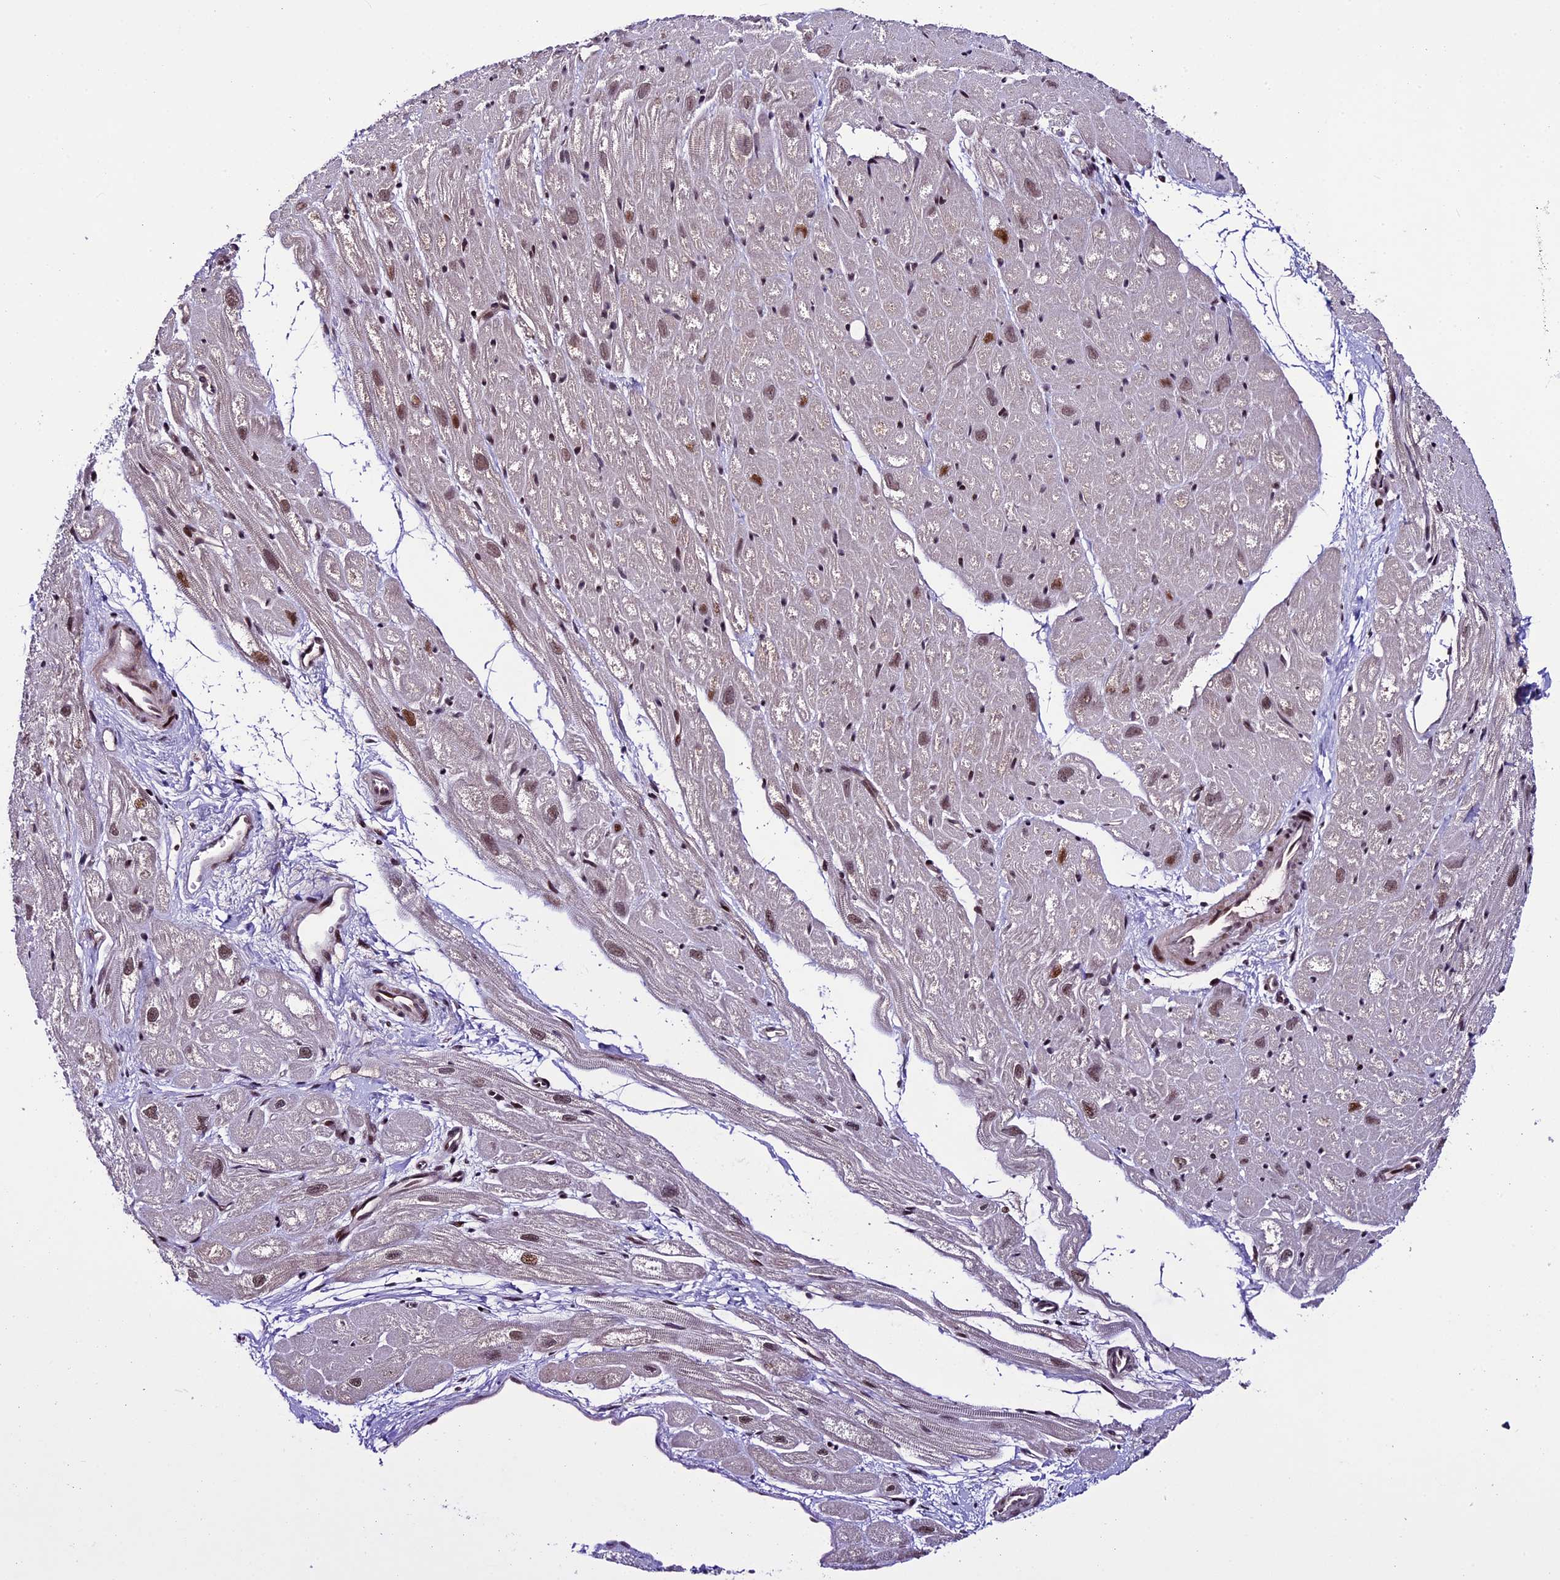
{"staining": {"intensity": "moderate", "quantity": "<25%", "location": "cytoplasmic/membranous,nuclear"}, "tissue": "heart muscle", "cell_type": "Cardiomyocytes", "image_type": "normal", "snomed": [{"axis": "morphology", "description": "Normal tissue, NOS"}, {"axis": "topography", "description": "Heart"}], "caption": "The histopathology image shows staining of unremarkable heart muscle, revealing moderate cytoplasmic/membranous,nuclear protein positivity (brown color) within cardiomyocytes. (DAB = brown stain, brightfield microscopy at high magnification).", "gene": "TCP11L2", "patient": {"sex": "male", "age": 50}}